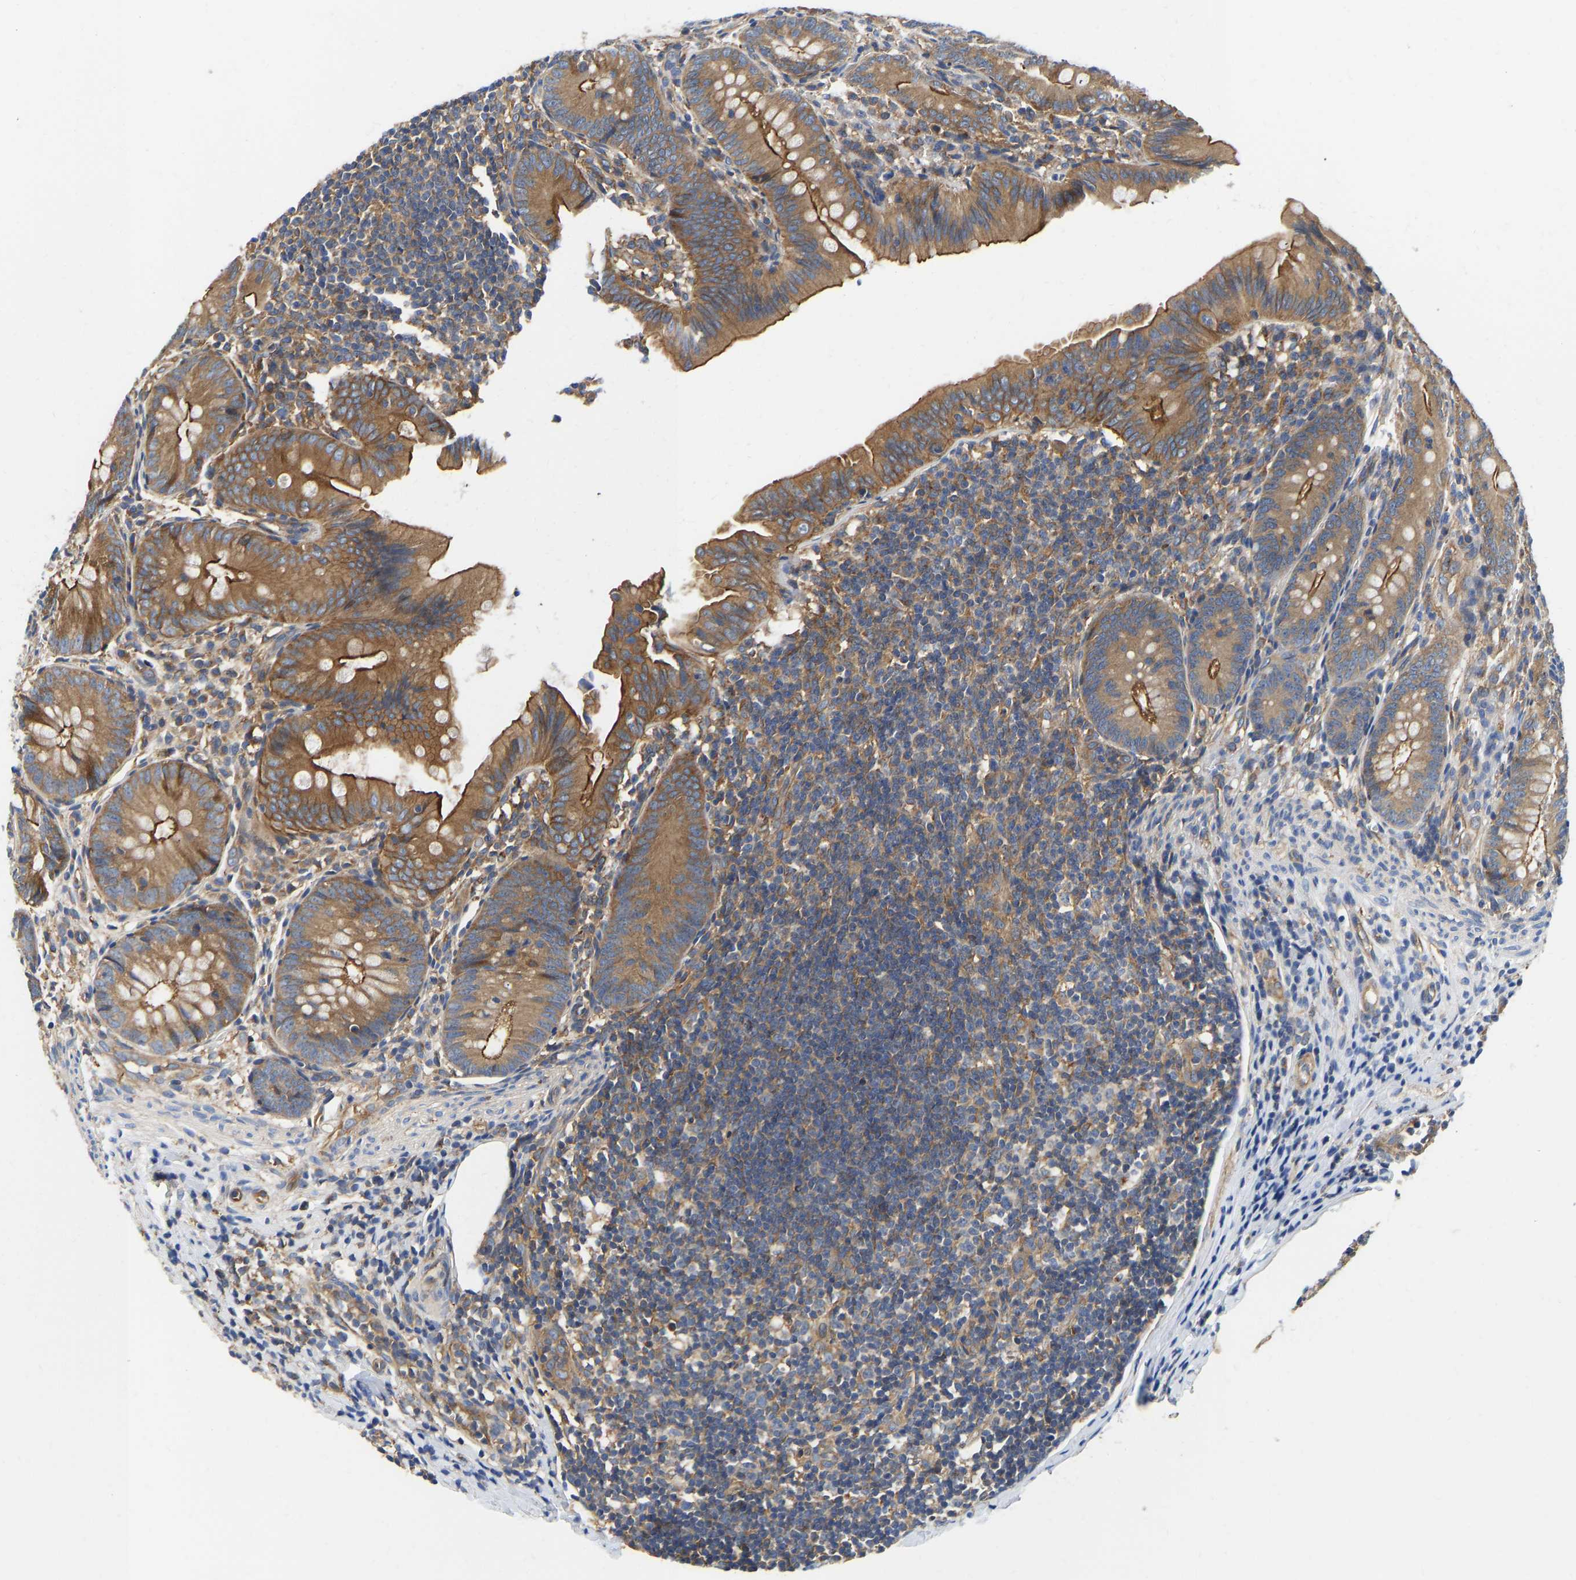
{"staining": {"intensity": "moderate", "quantity": ">75%", "location": "cytoplasmic/membranous"}, "tissue": "appendix", "cell_type": "Glandular cells", "image_type": "normal", "snomed": [{"axis": "morphology", "description": "Normal tissue, NOS"}, {"axis": "topography", "description": "Appendix"}], "caption": "Protein analysis of unremarkable appendix shows moderate cytoplasmic/membranous expression in about >75% of glandular cells. Using DAB (brown) and hematoxylin (blue) stains, captured at high magnification using brightfield microscopy.", "gene": "FLNB", "patient": {"sex": "male", "age": 1}}